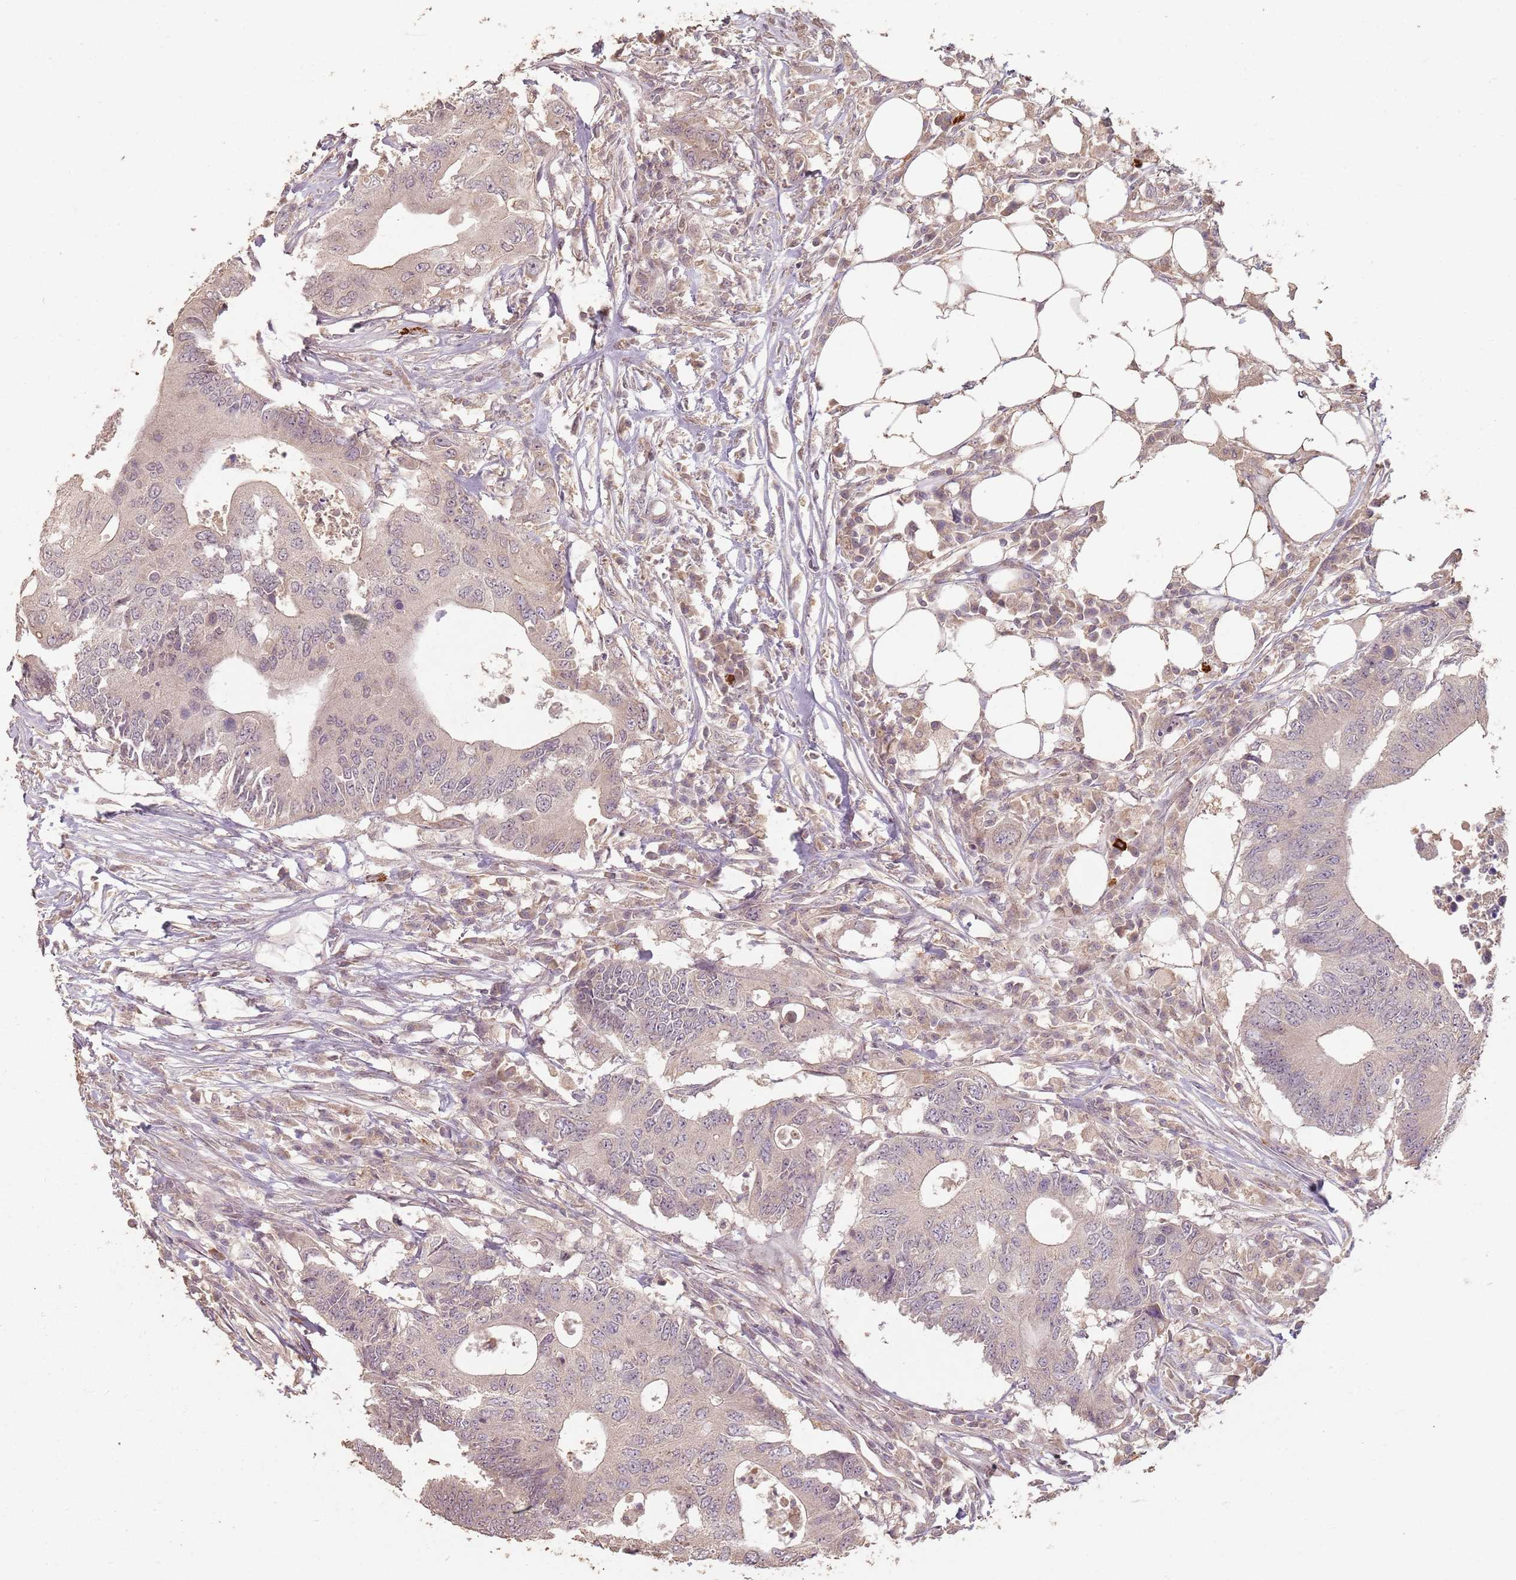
{"staining": {"intensity": "weak", "quantity": ">75%", "location": "cytoplasmic/membranous"}, "tissue": "colorectal cancer", "cell_type": "Tumor cells", "image_type": "cancer", "snomed": [{"axis": "morphology", "description": "Adenocarcinoma, NOS"}, {"axis": "topography", "description": "Colon"}], "caption": "Immunohistochemistry (DAB (3,3'-diaminobenzidine)) staining of human adenocarcinoma (colorectal) shows weak cytoplasmic/membranous protein positivity in approximately >75% of tumor cells.", "gene": "CCDC168", "patient": {"sex": "male", "age": 71}}